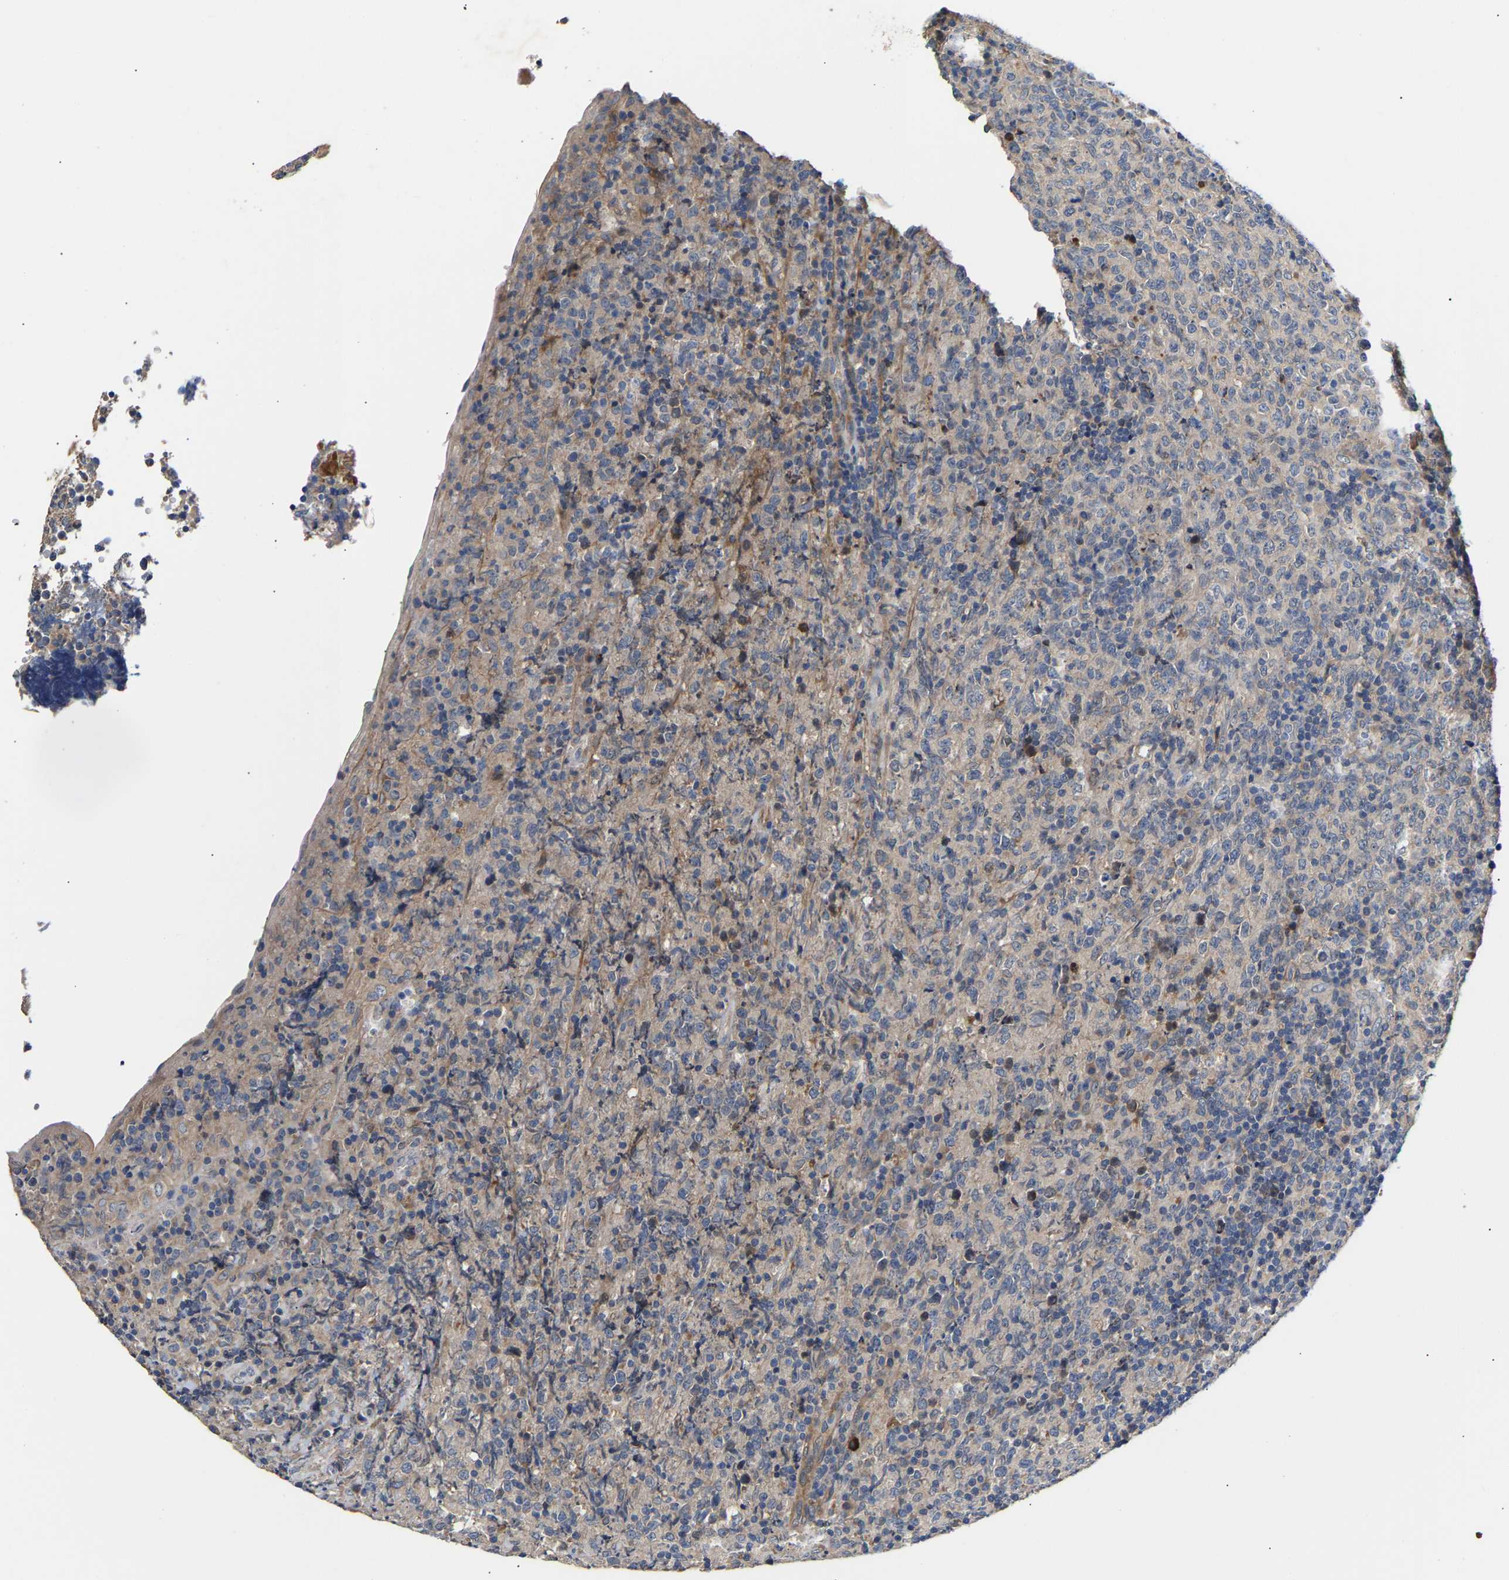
{"staining": {"intensity": "negative", "quantity": "none", "location": "none"}, "tissue": "lymphoma", "cell_type": "Tumor cells", "image_type": "cancer", "snomed": [{"axis": "morphology", "description": "Malignant lymphoma, non-Hodgkin's type, High grade"}, {"axis": "topography", "description": "Tonsil"}], "caption": "This is a histopathology image of IHC staining of malignant lymphoma, non-Hodgkin's type (high-grade), which shows no staining in tumor cells.", "gene": "KASH5", "patient": {"sex": "female", "age": 36}}